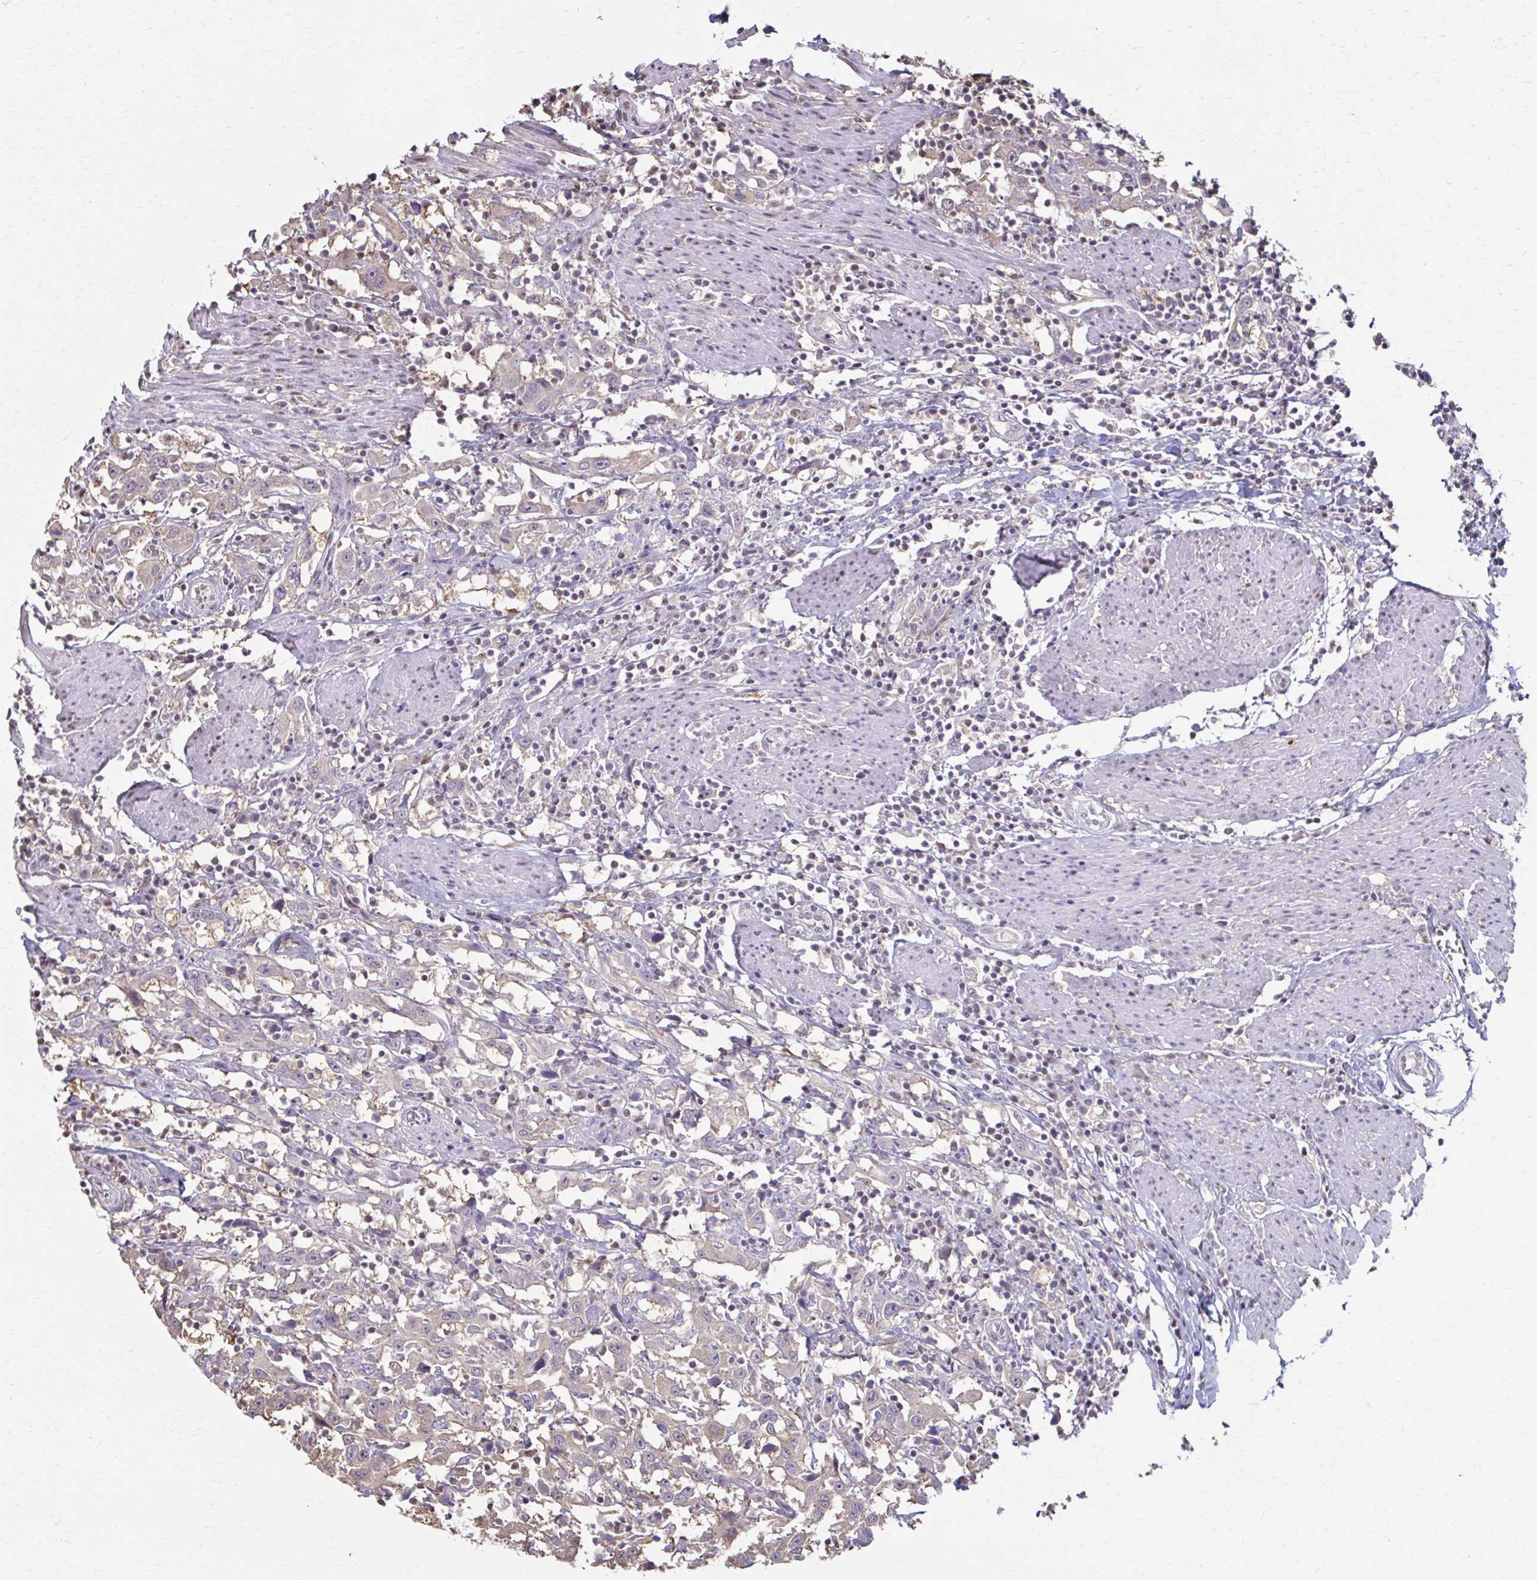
{"staining": {"intensity": "negative", "quantity": "none", "location": "none"}, "tissue": "urothelial cancer", "cell_type": "Tumor cells", "image_type": "cancer", "snomed": [{"axis": "morphology", "description": "Urothelial carcinoma, High grade"}, {"axis": "topography", "description": "Urinary bladder"}], "caption": "The micrograph displays no staining of tumor cells in urothelial cancer.", "gene": "ING4", "patient": {"sex": "male", "age": 61}}